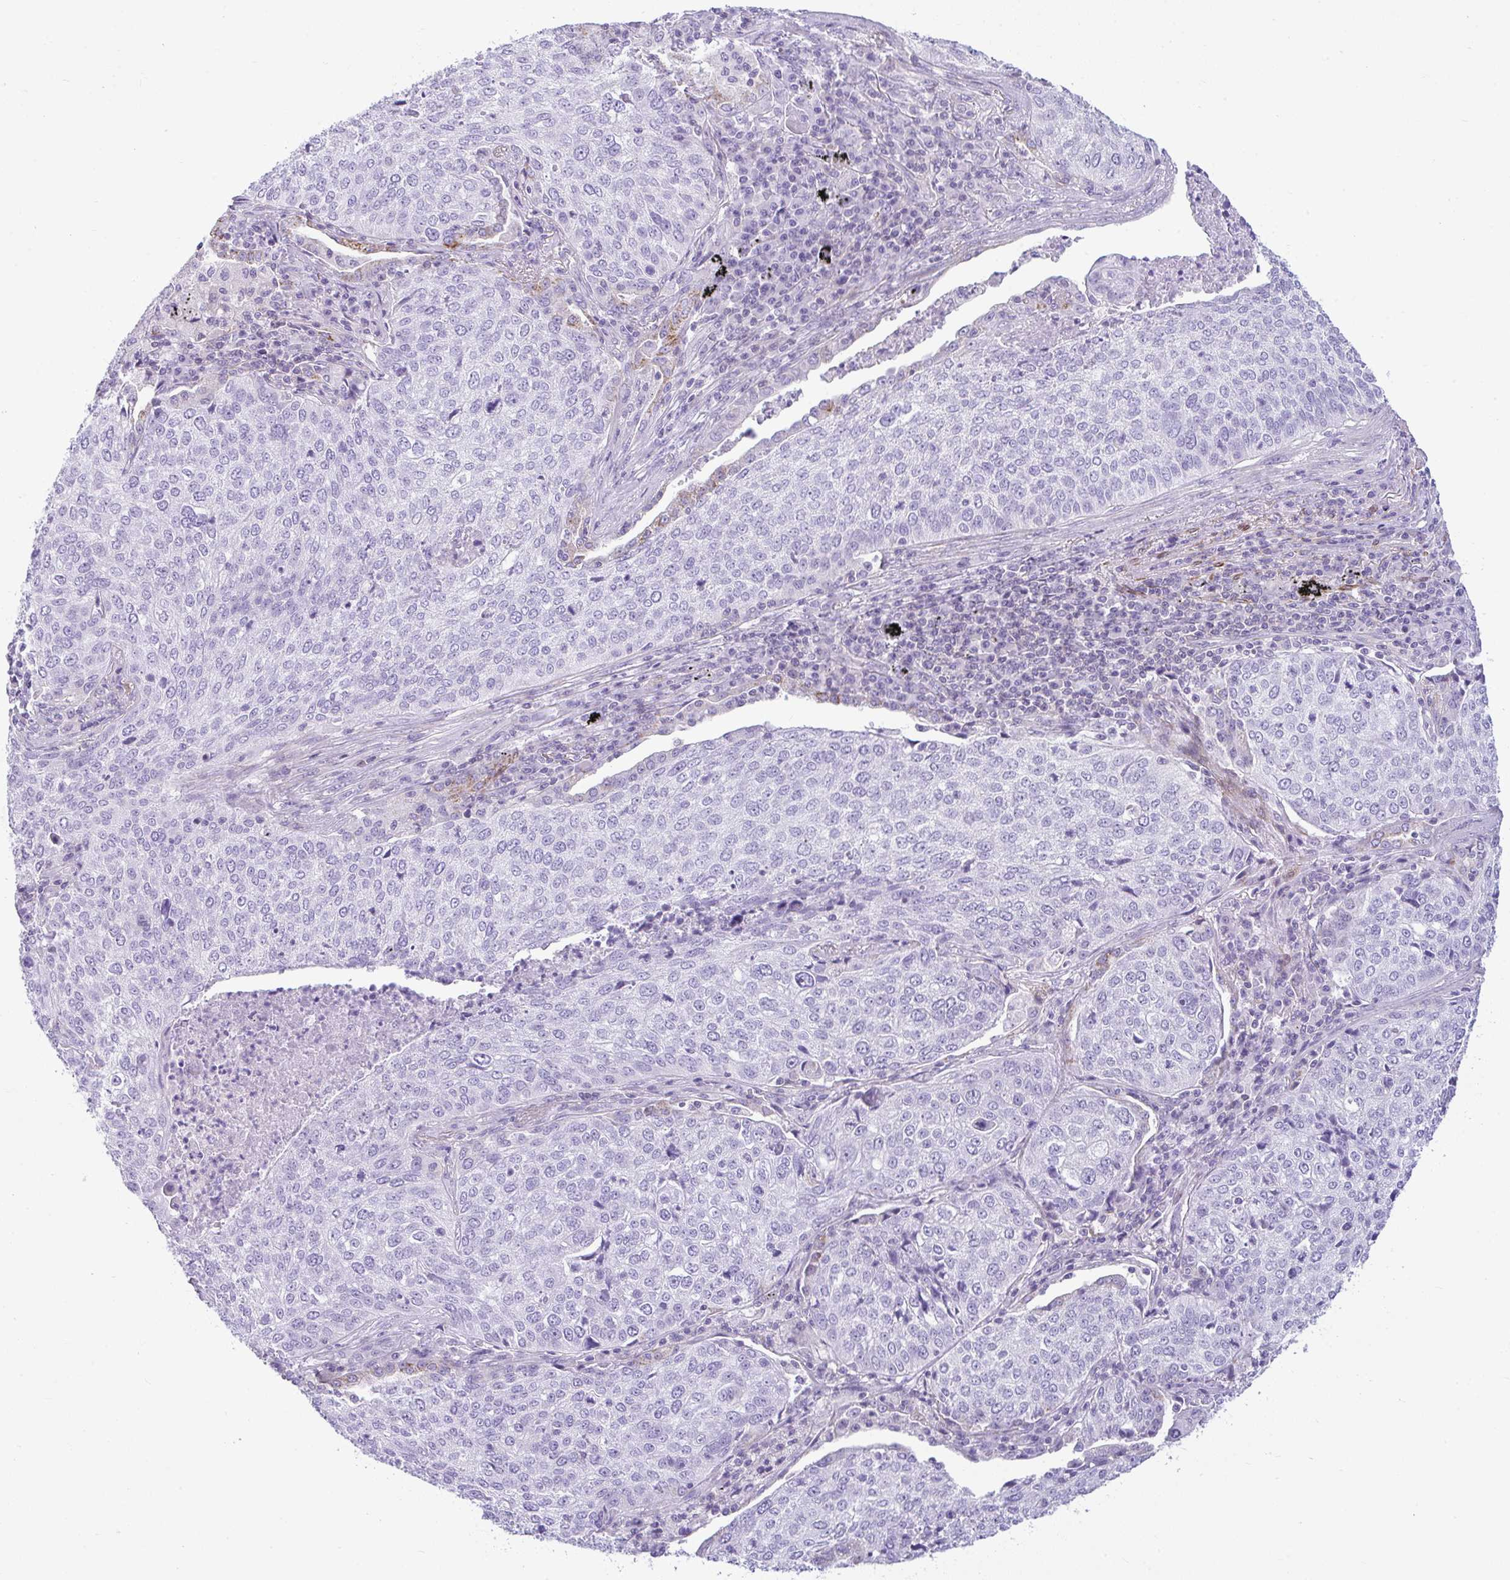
{"staining": {"intensity": "negative", "quantity": "none", "location": "none"}, "tissue": "lung cancer", "cell_type": "Tumor cells", "image_type": "cancer", "snomed": [{"axis": "morphology", "description": "Squamous cell carcinoma, NOS"}, {"axis": "topography", "description": "Lung"}], "caption": "High power microscopy micrograph of an IHC photomicrograph of lung cancer, revealing no significant staining in tumor cells.", "gene": "CDRT15", "patient": {"sex": "male", "age": 63}}